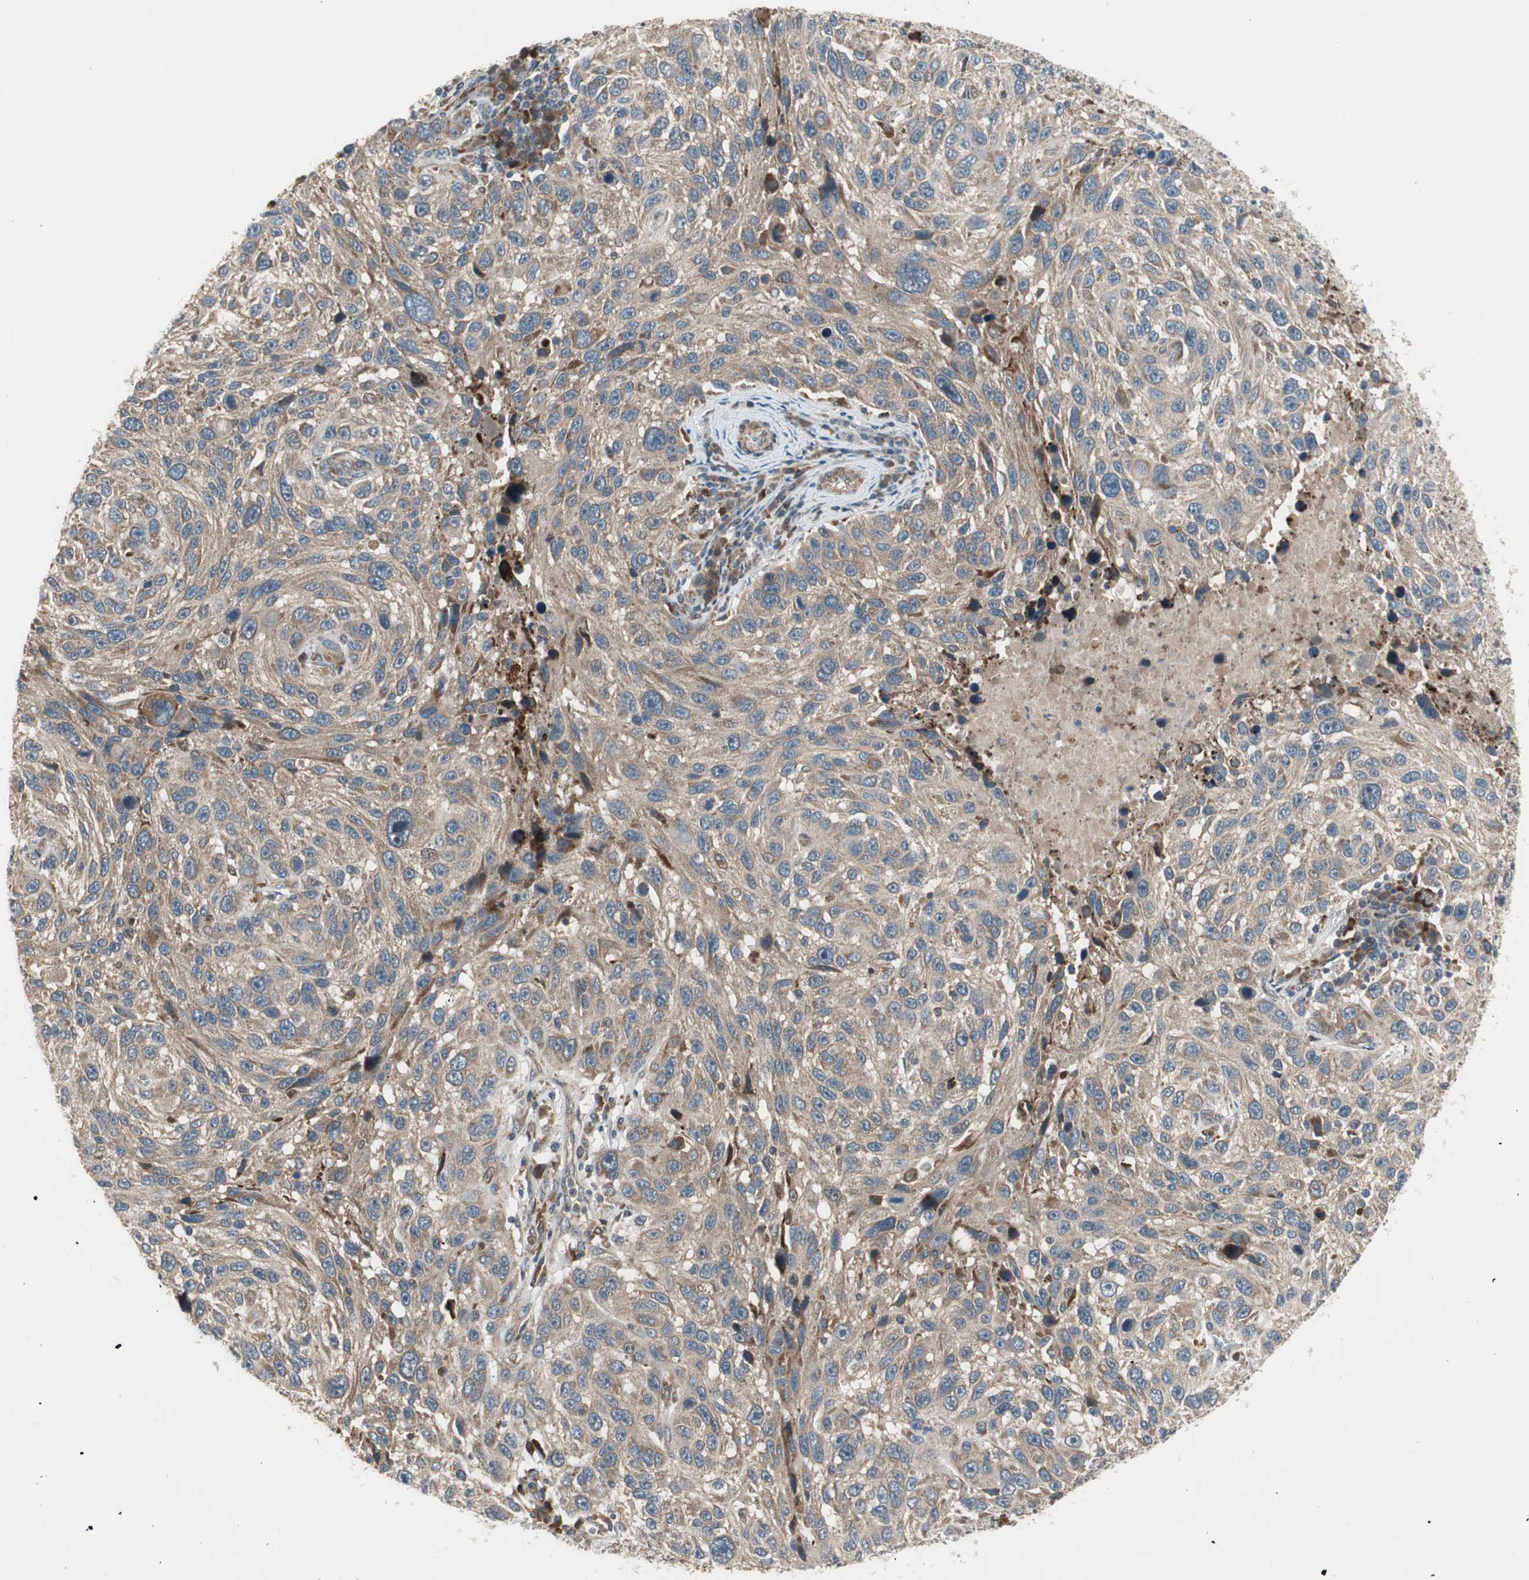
{"staining": {"intensity": "weak", "quantity": ">75%", "location": "cytoplasmic/membranous"}, "tissue": "melanoma", "cell_type": "Tumor cells", "image_type": "cancer", "snomed": [{"axis": "morphology", "description": "Malignant melanoma, NOS"}, {"axis": "topography", "description": "Skin"}], "caption": "The photomicrograph displays a brown stain indicating the presence of a protein in the cytoplasmic/membranous of tumor cells in melanoma.", "gene": "SFRP1", "patient": {"sex": "male", "age": 53}}